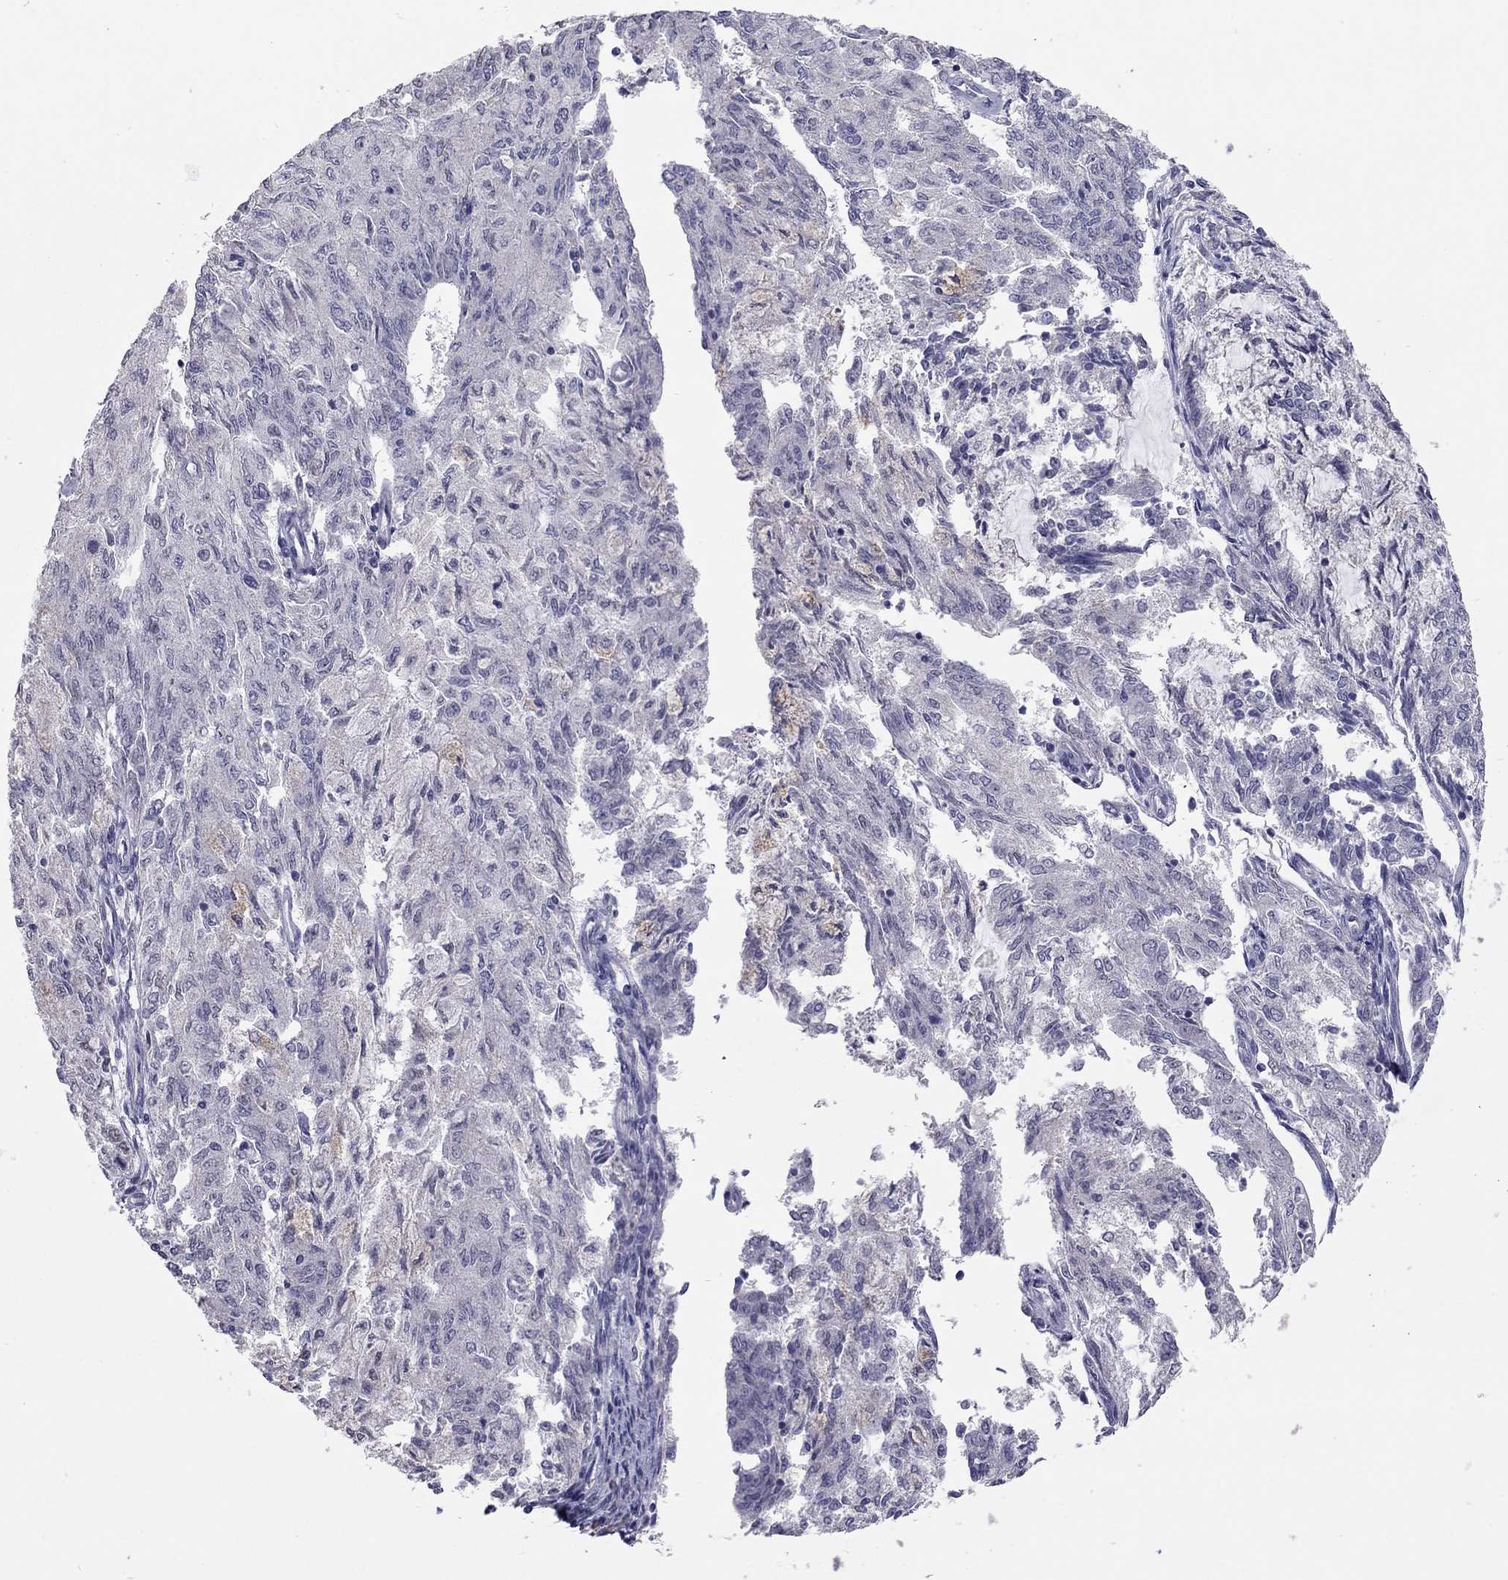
{"staining": {"intensity": "negative", "quantity": "none", "location": "none"}, "tissue": "endometrial cancer", "cell_type": "Tumor cells", "image_type": "cancer", "snomed": [{"axis": "morphology", "description": "Adenocarcinoma, NOS"}, {"axis": "topography", "description": "Endometrium"}], "caption": "Immunohistochemical staining of adenocarcinoma (endometrial) exhibits no significant staining in tumor cells.", "gene": "SCARB1", "patient": {"sex": "female", "age": 82}}